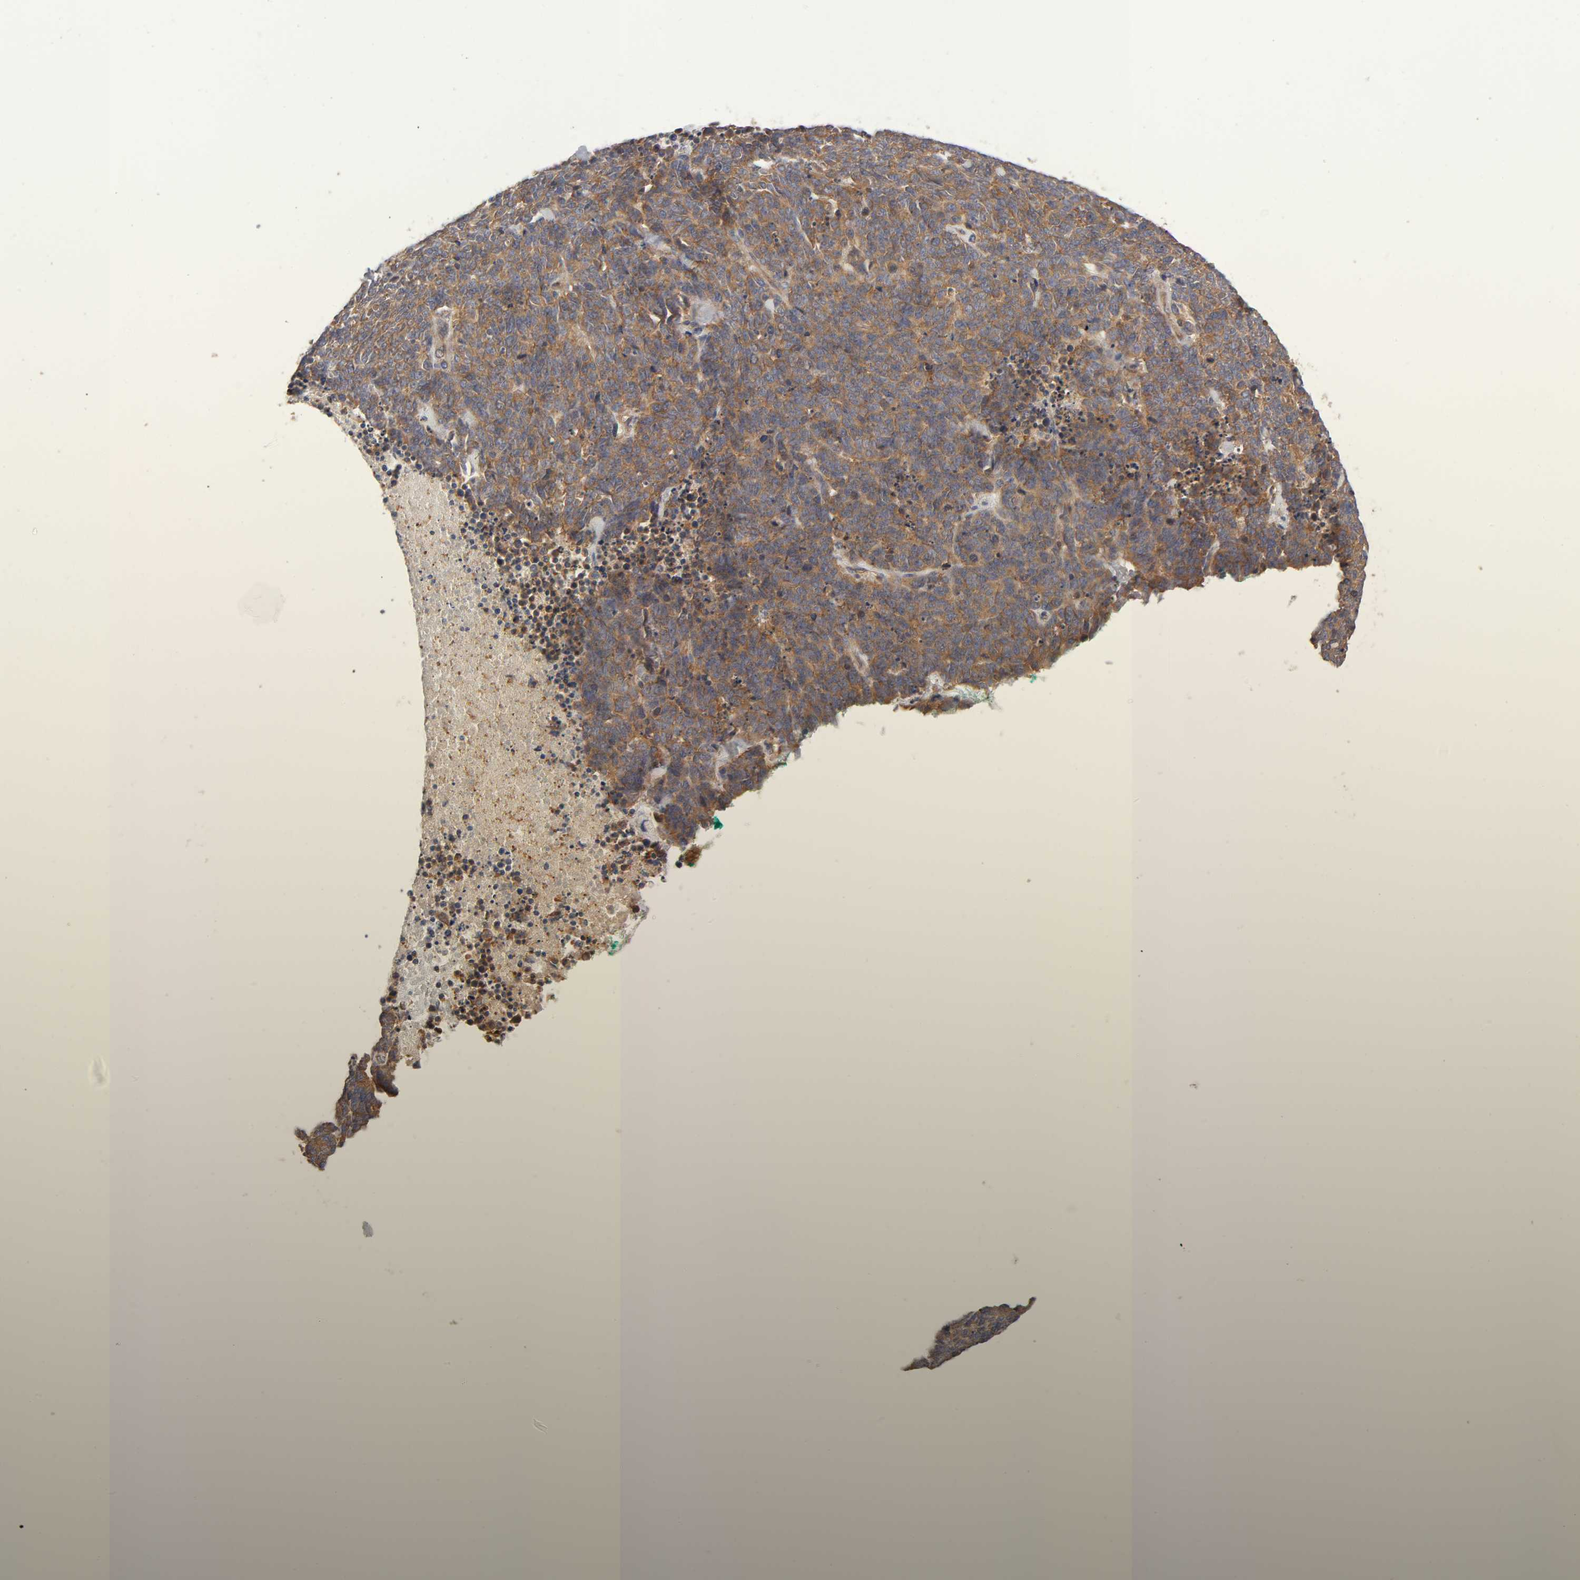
{"staining": {"intensity": "moderate", "quantity": ">75%", "location": "cytoplasmic/membranous"}, "tissue": "lung cancer", "cell_type": "Tumor cells", "image_type": "cancer", "snomed": [{"axis": "morphology", "description": "Neoplasm, malignant, NOS"}, {"axis": "topography", "description": "Lung"}], "caption": "IHC (DAB) staining of human lung malignant neoplasm exhibits moderate cytoplasmic/membranous protein expression in about >75% of tumor cells.", "gene": "LAMTOR2", "patient": {"sex": "female", "age": 58}}